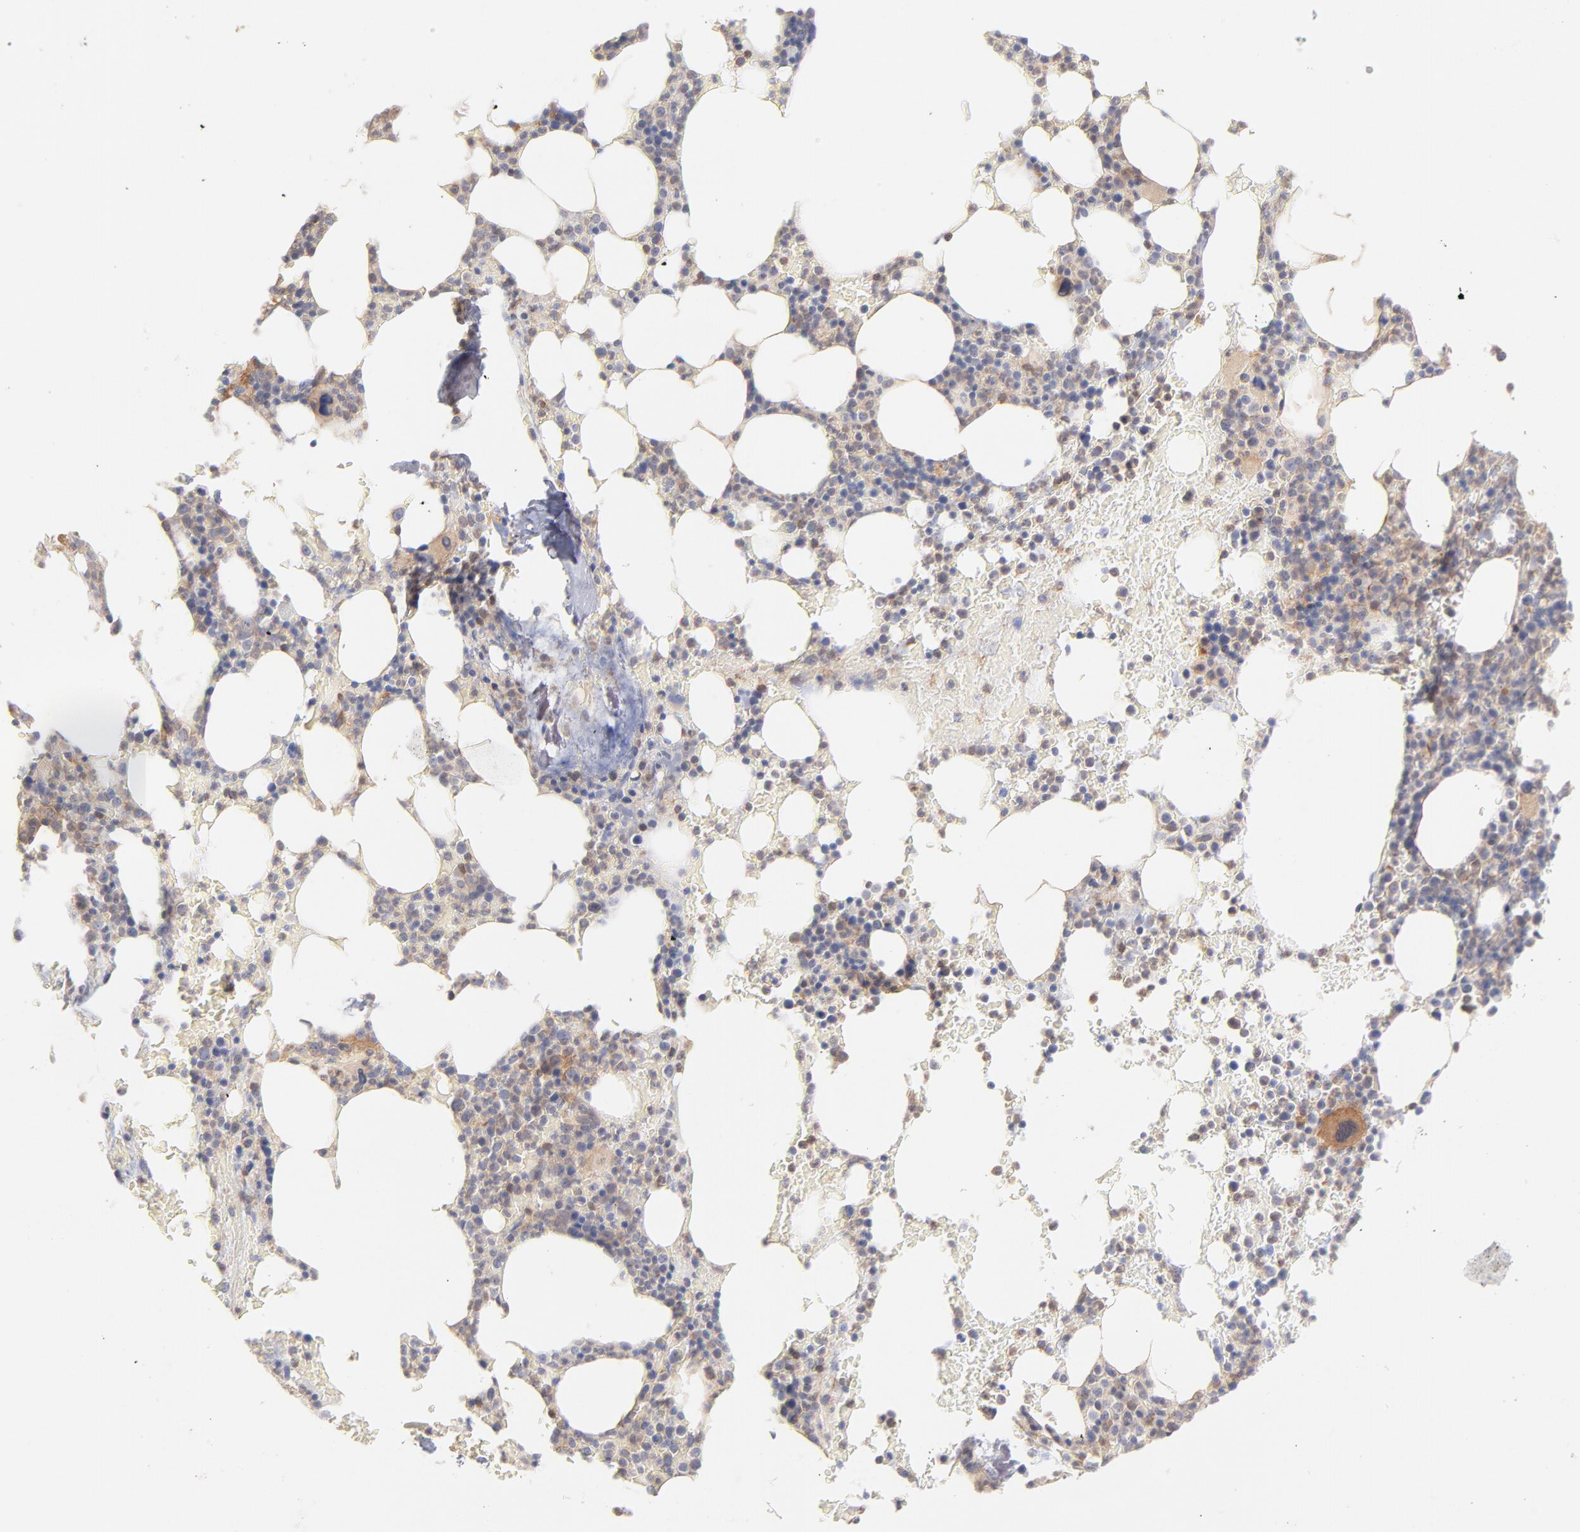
{"staining": {"intensity": "weak", "quantity": "25%-75%", "location": "cytoplasmic/membranous"}, "tissue": "bone marrow", "cell_type": "Hematopoietic cells", "image_type": "normal", "snomed": [{"axis": "morphology", "description": "Normal tissue, NOS"}, {"axis": "topography", "description": "Bone marrow"}], "caption": "Bone marrow stained for a protein exhibits weak cytoplasmic/membranous positivity in hematopoietic cells. The protein of interest is shown in brown color, while the nuclei are stained blue.", "gene": "LDLRAP1", "patient": {"sex": "female", "age": 66}}